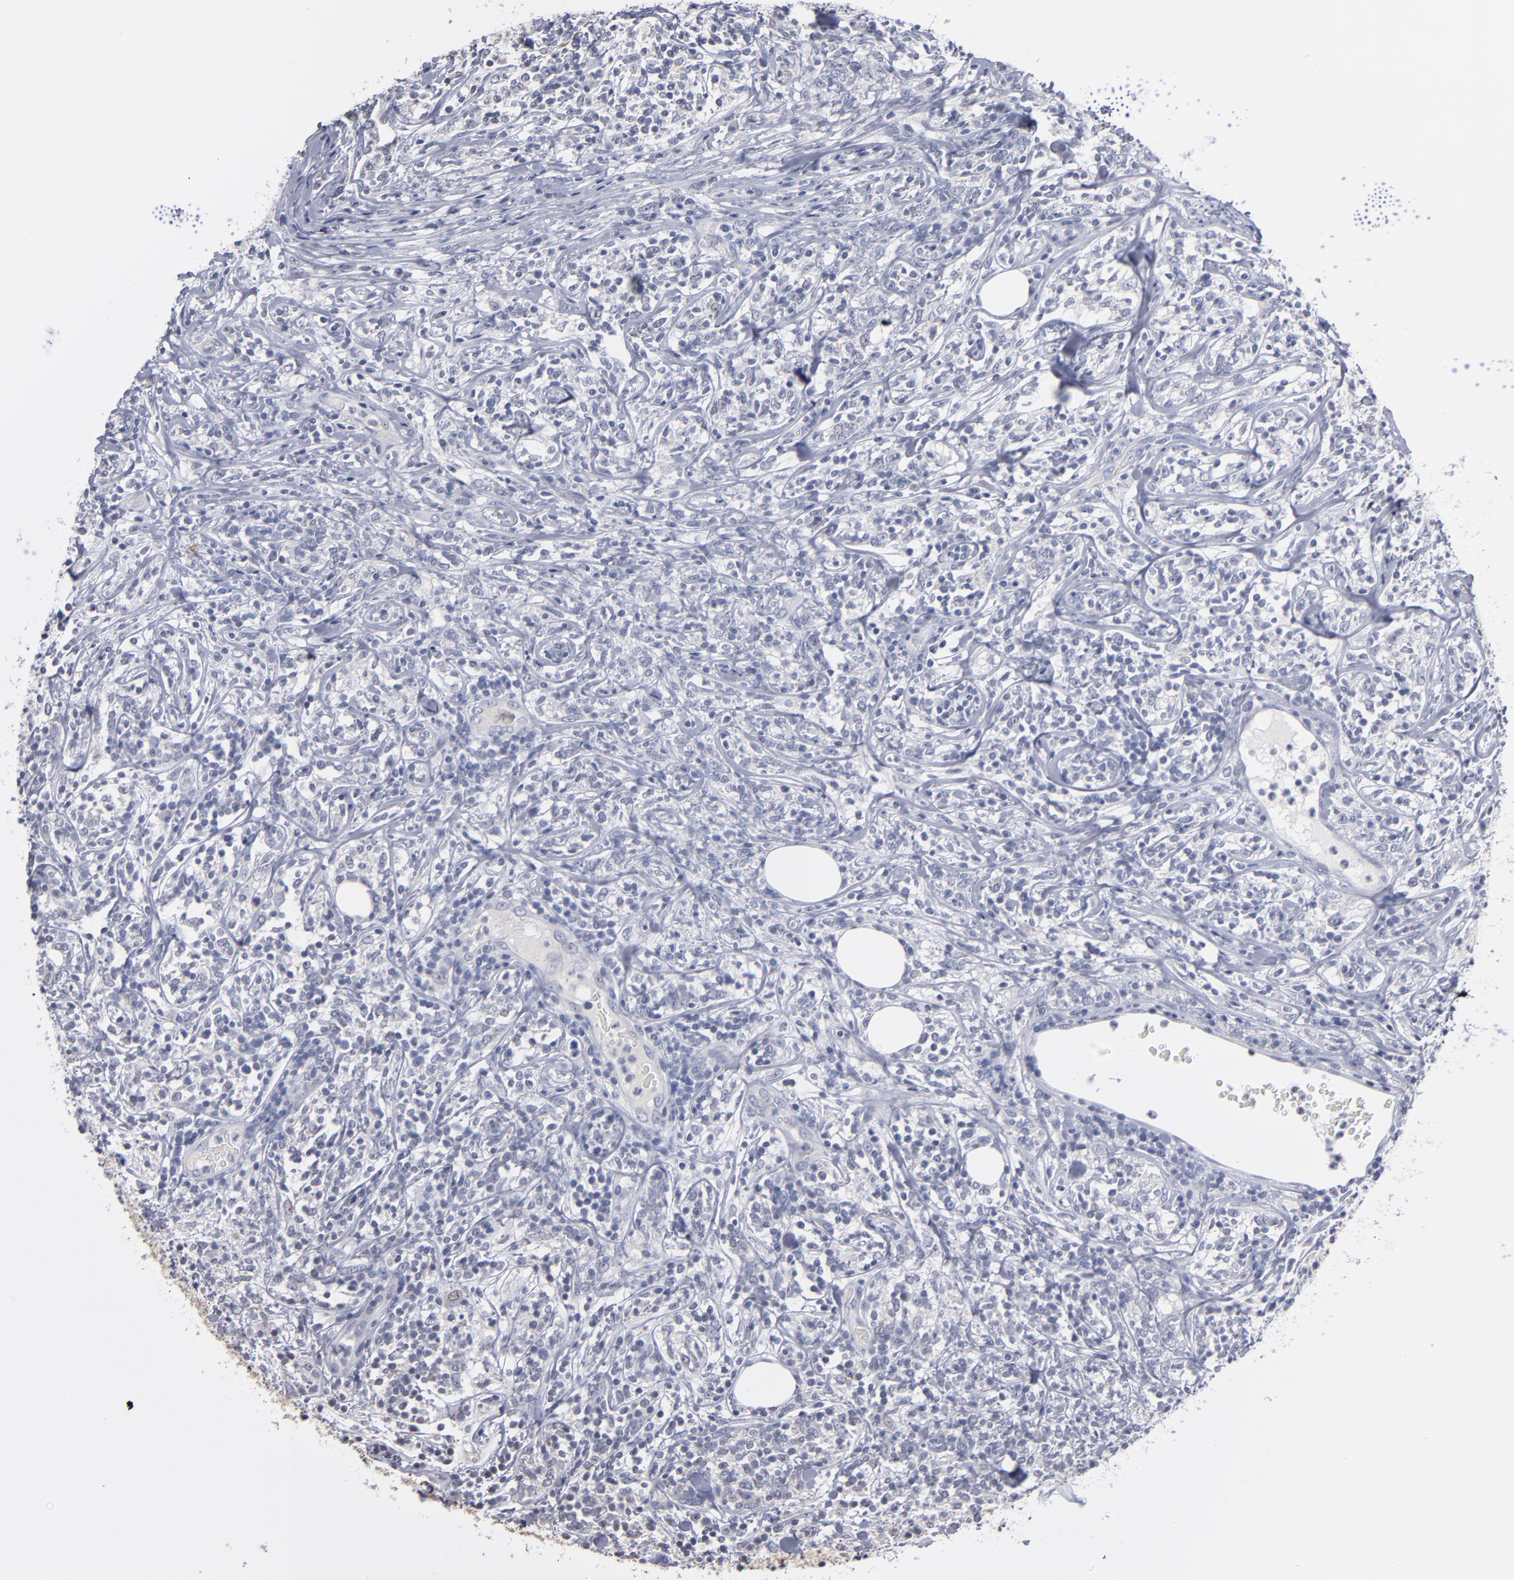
{"staining": {"intensity": "negative", "quantity": "none", "location": "none"}, "tissue": "lymphoma", "cell_type": "Tumor cells", "image_type": "cancer", "snomed": [{"axis": "morphology", "description": "Malignant lymphoma, non-Hodgkin's type, High grade"}, {"axis": "topography", "description": "Lymph node"}], "caption": "Immunohistochemistry histopathology image of high-grade malignant lymphoma, non-Hodgkin's type stained for a protein (brown), which exhibits no positivity in tumor cells.", "gene": "RPH3A", "patient": {"sex": "female", "age": 84}}